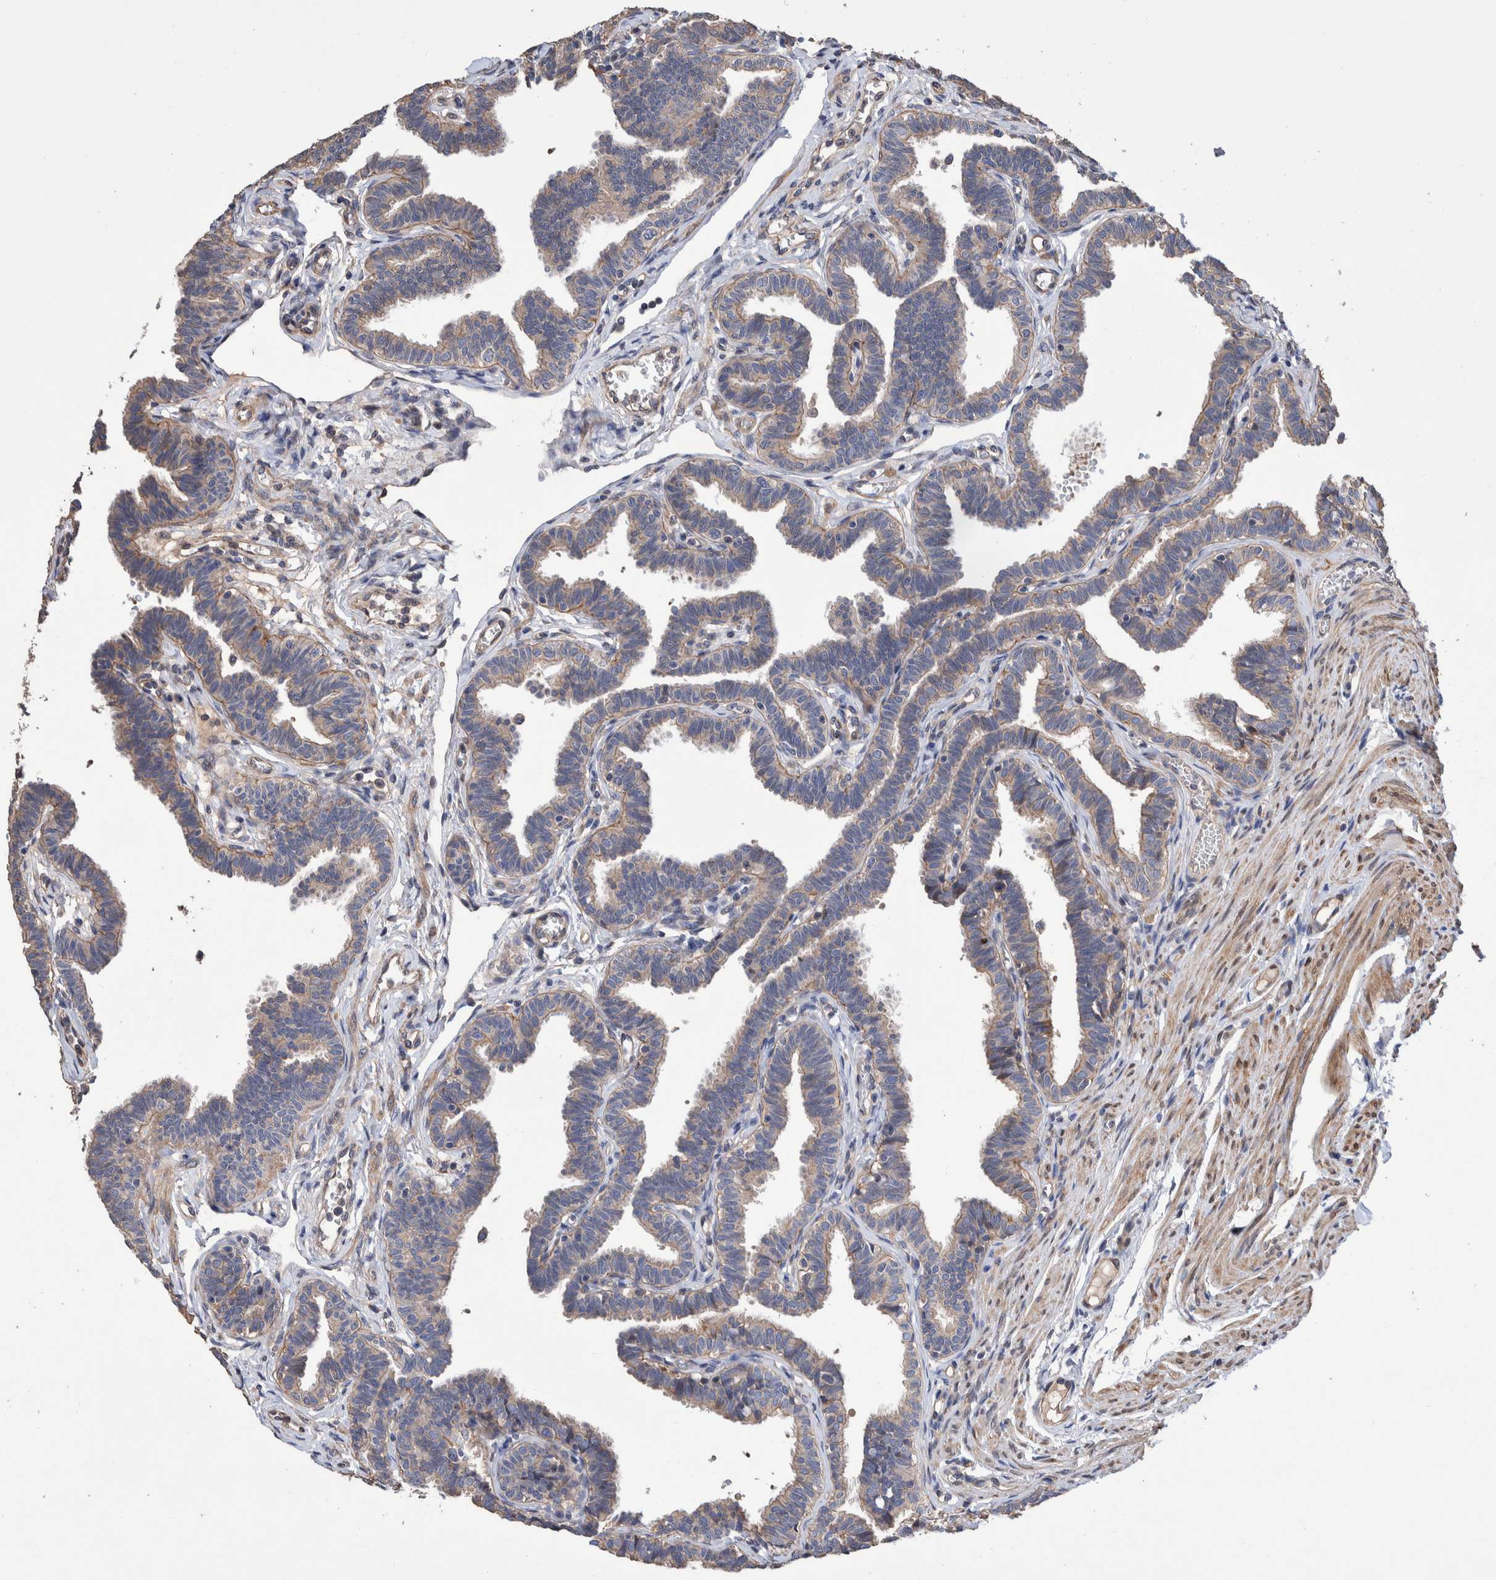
{"staining": {"intensity": "weak", "quantity": "25%-75%", "location": "cytoplasmic/membranous"}, "tissue": "fallopian tube", "cell_type": "Glandular cells", "image_type": "normal", "snomed": [{"axis": "morphology", "description": "Normal tissue, NOS"}, {"axis": "topography", "description": "Fallopian tube"}, {"axis": "topography", "description": "Ovary"}], "caption": "Brown immunohistochemical staining in normal fallopian tube exhibits weak cytoplasmic/membranous positivity in approximately 25%-75% of glandular cells.", "gene": "SLC45A4", "patient": {"sex": "female", "age": 23}}